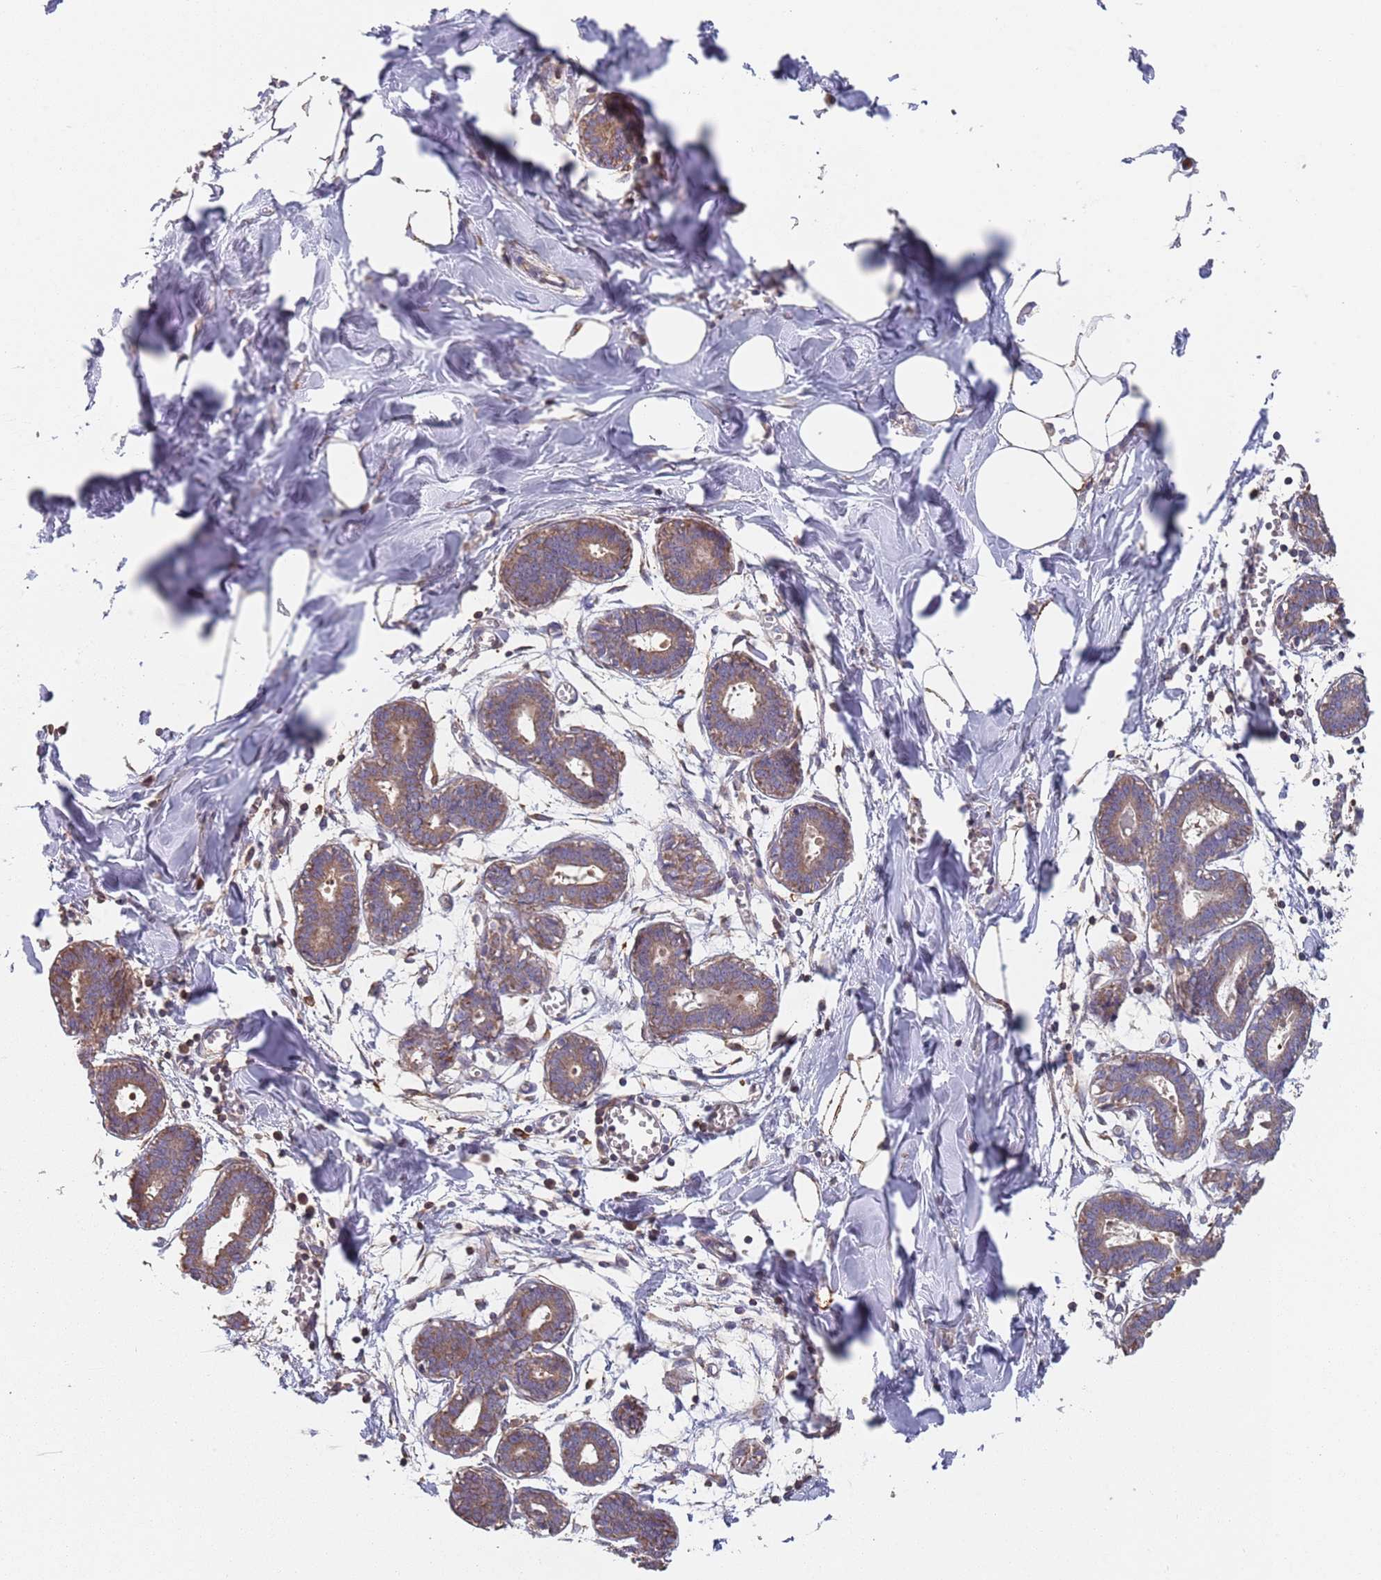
{"staining": {"intensity": "negative", "quantity": "none", "location": "none"}, "tissue": "breast", "cell_type": "Adipocytes", "image_type": "normal", "snomed": [{"axis": "morphology", "description": "Normal tissue, NOS"}, {"axis": "topography", "description": "Breast"}], "caption": "DAB (3,3'-diaminobenzidine) immunohistochemical staining of unremarkable human breast exhibits no significant positivity in adipocytes.", "gene": "GDI1", "patient": {"sex": "female", "age": 27}}